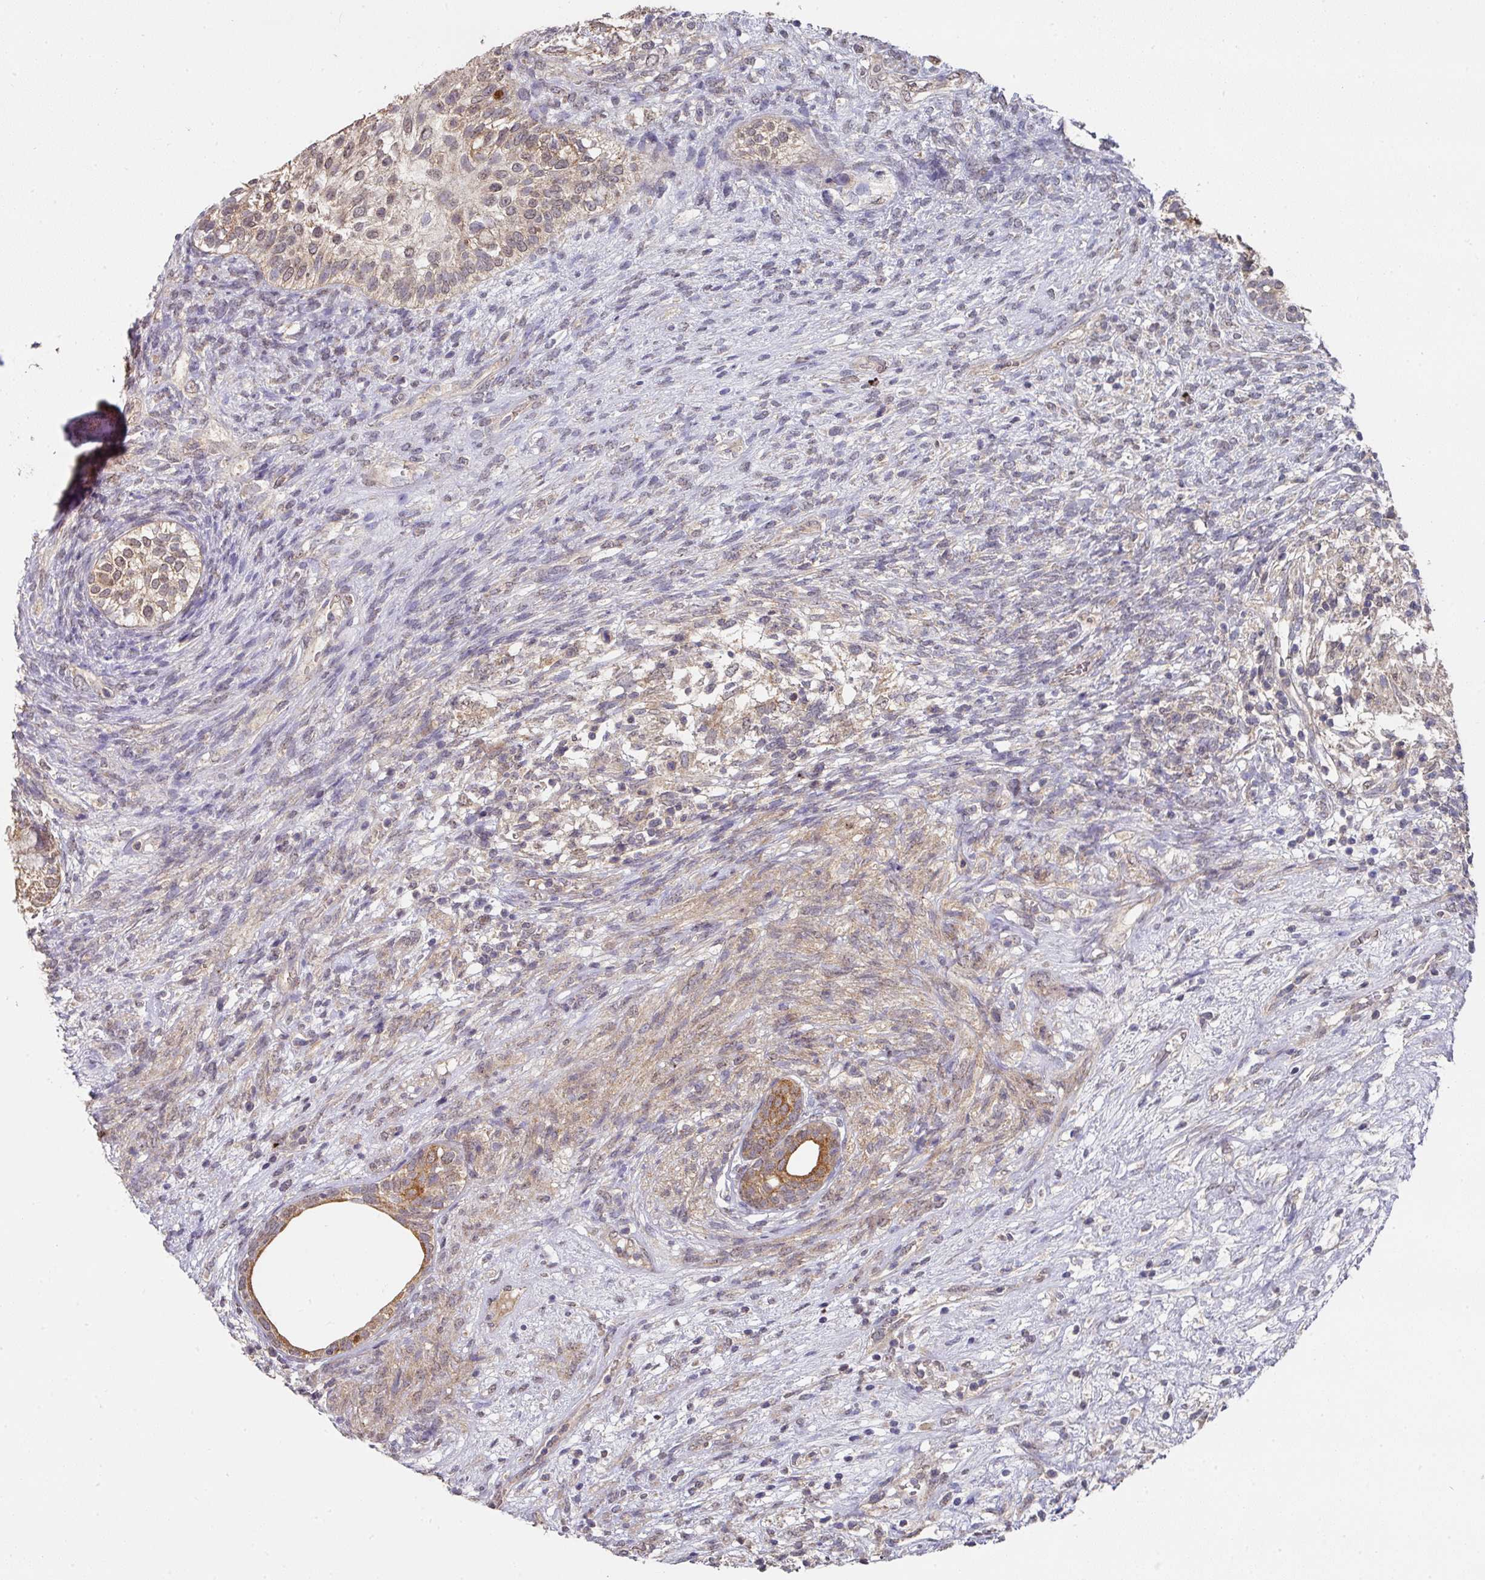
{"staining": {"intensity": "moderate", "quantity": "25%-75%", "location": "cytoplasmic/membranous"}, "tissue": "testis cancer", "cell_type": "Tumor cells", "image_type": "cancer", "snomed": [{"axis": "morphology", "description": "Seminoma, NOS"}, {"axis": "morphology", "description": "Carcinoma, Embryonal, NOS"}, {"axis": "topography", "description": "Testis"}], "caption": "Tumor cells exhibit medium levels of moderate cytoplasmic/membranous positivity in approximately 25%-75% of cells in testis seminoma. Using DAB (3,3'-diaminobenzidine) (brown) and hematoxylin (blue) stains, captured at high magnification using brightfield microscopy.", "gene": "EXTL3", "patient": {"sex": "male", "age": 41}}